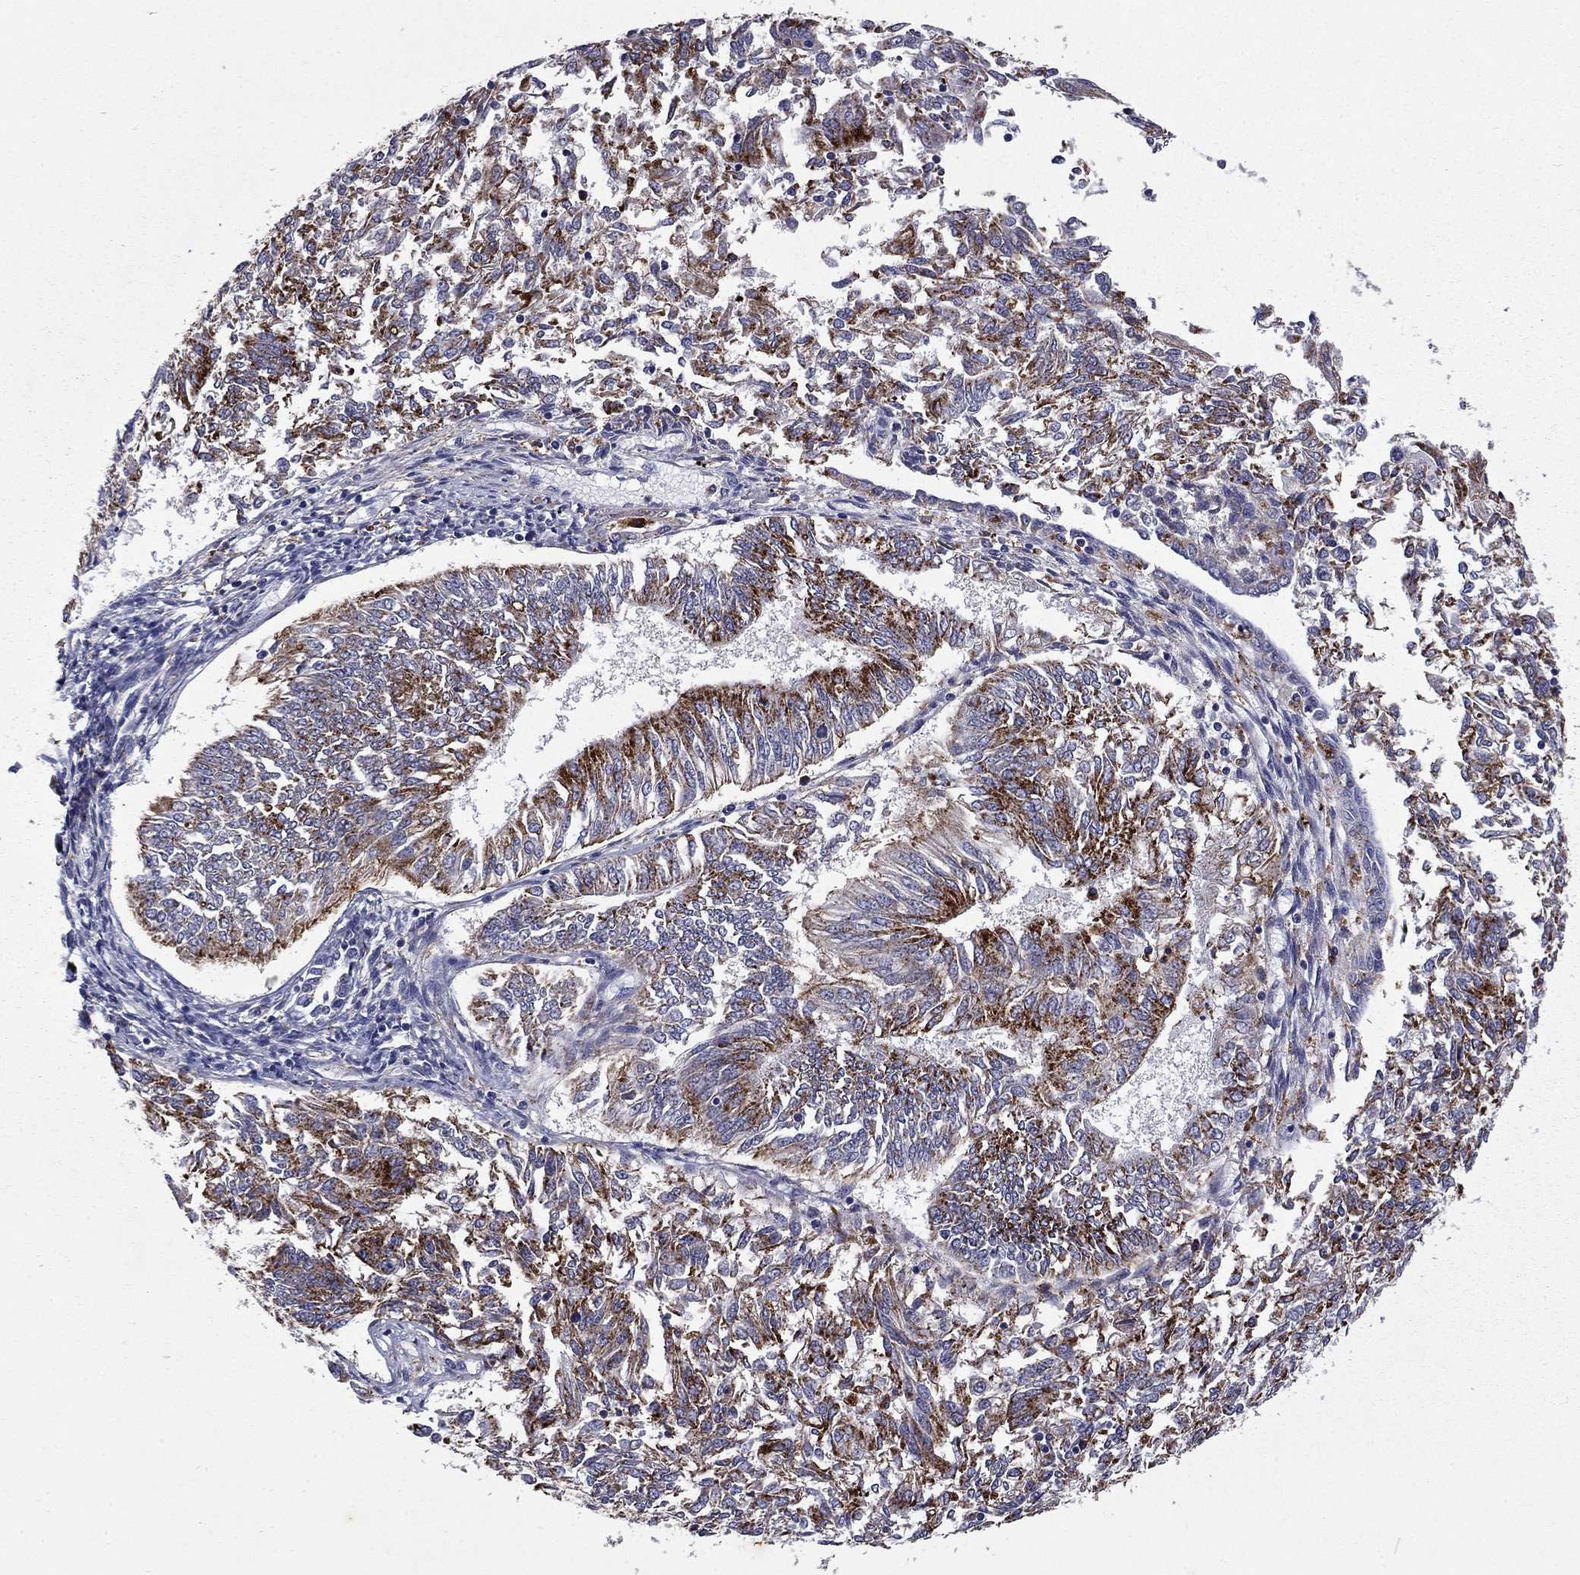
{"staining": {"intensity": "moderate", "quantity": "25%-75%", "location": "cytoplasmic/membranous"}, "tissue": "endometrial cancer", "cell_type": "Tumor cells", "image_type": "cancer", "snomed": [{"axis": "morphology", "description": "Adenocarcinoma, NOS"}, {"axis": "topography", "description": "Endometrium"}], "caption": "There is medium levels of moderate cytoplasmic/membranous staining in tumor cells of endometrial cancer, as demonstrated by immunohistochemical staining (brown color).", "gene": "MADCAM1", "patient": {"sex": "female", "age": 58}}